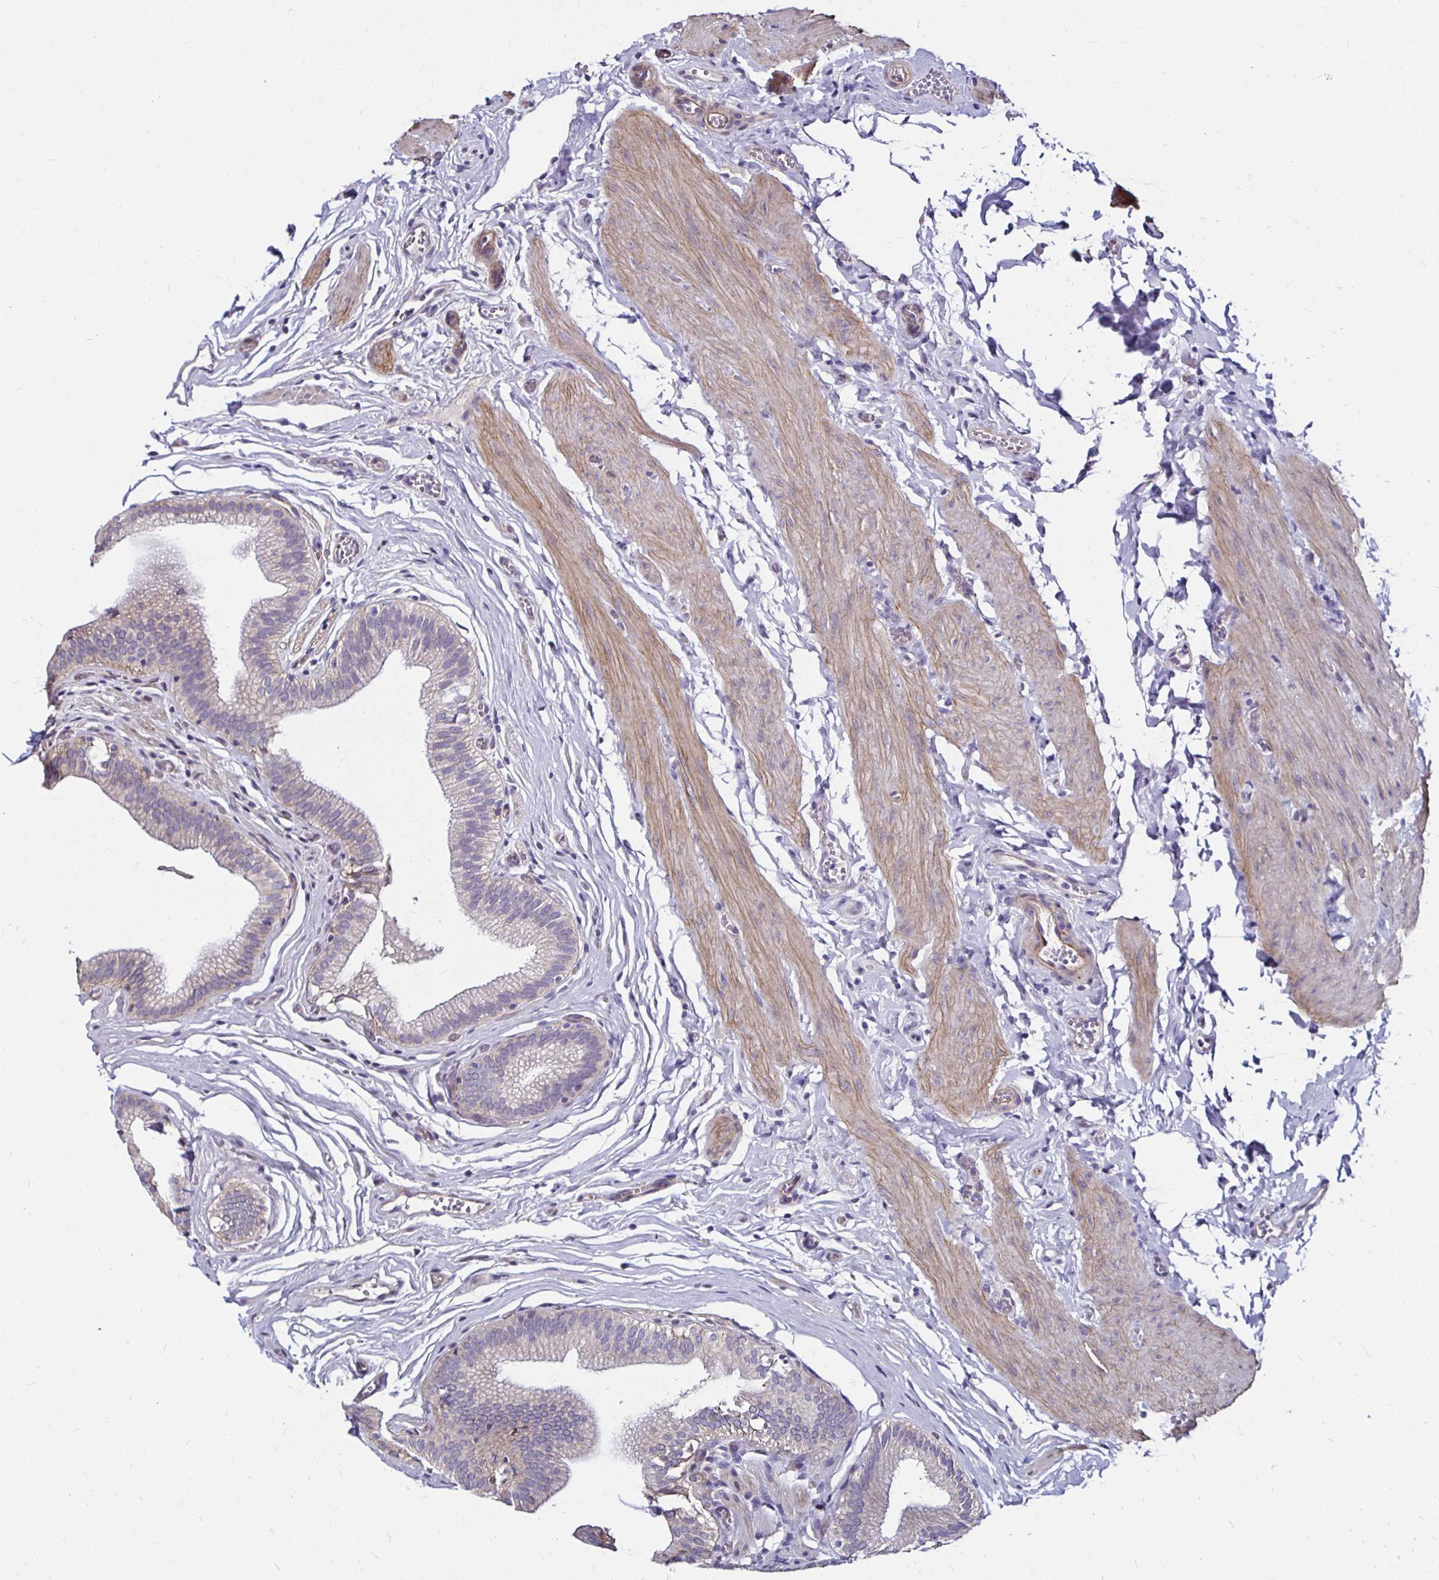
{"staining": {"intensity": "weak", "quantity": "<25%", "location": "cytoplasmic/membranous"}, "tissue": "gallbladder", "cell_type": "Glandular cells", "image_type": "normal", "snomed": [{"axis": "morphology", "description": "Normal tissue, NOS"}, {"axis": "topography", "description": "Gallbladder"}, {"axis": "topography", "description": "Peripheral nerve tissue"}], "caption": "Micrograph shows no protein expression in glandular cells of unremarkable gallbladder.", "gene": "ITGB1", "patient": {"sex": "male", "age": 17}}